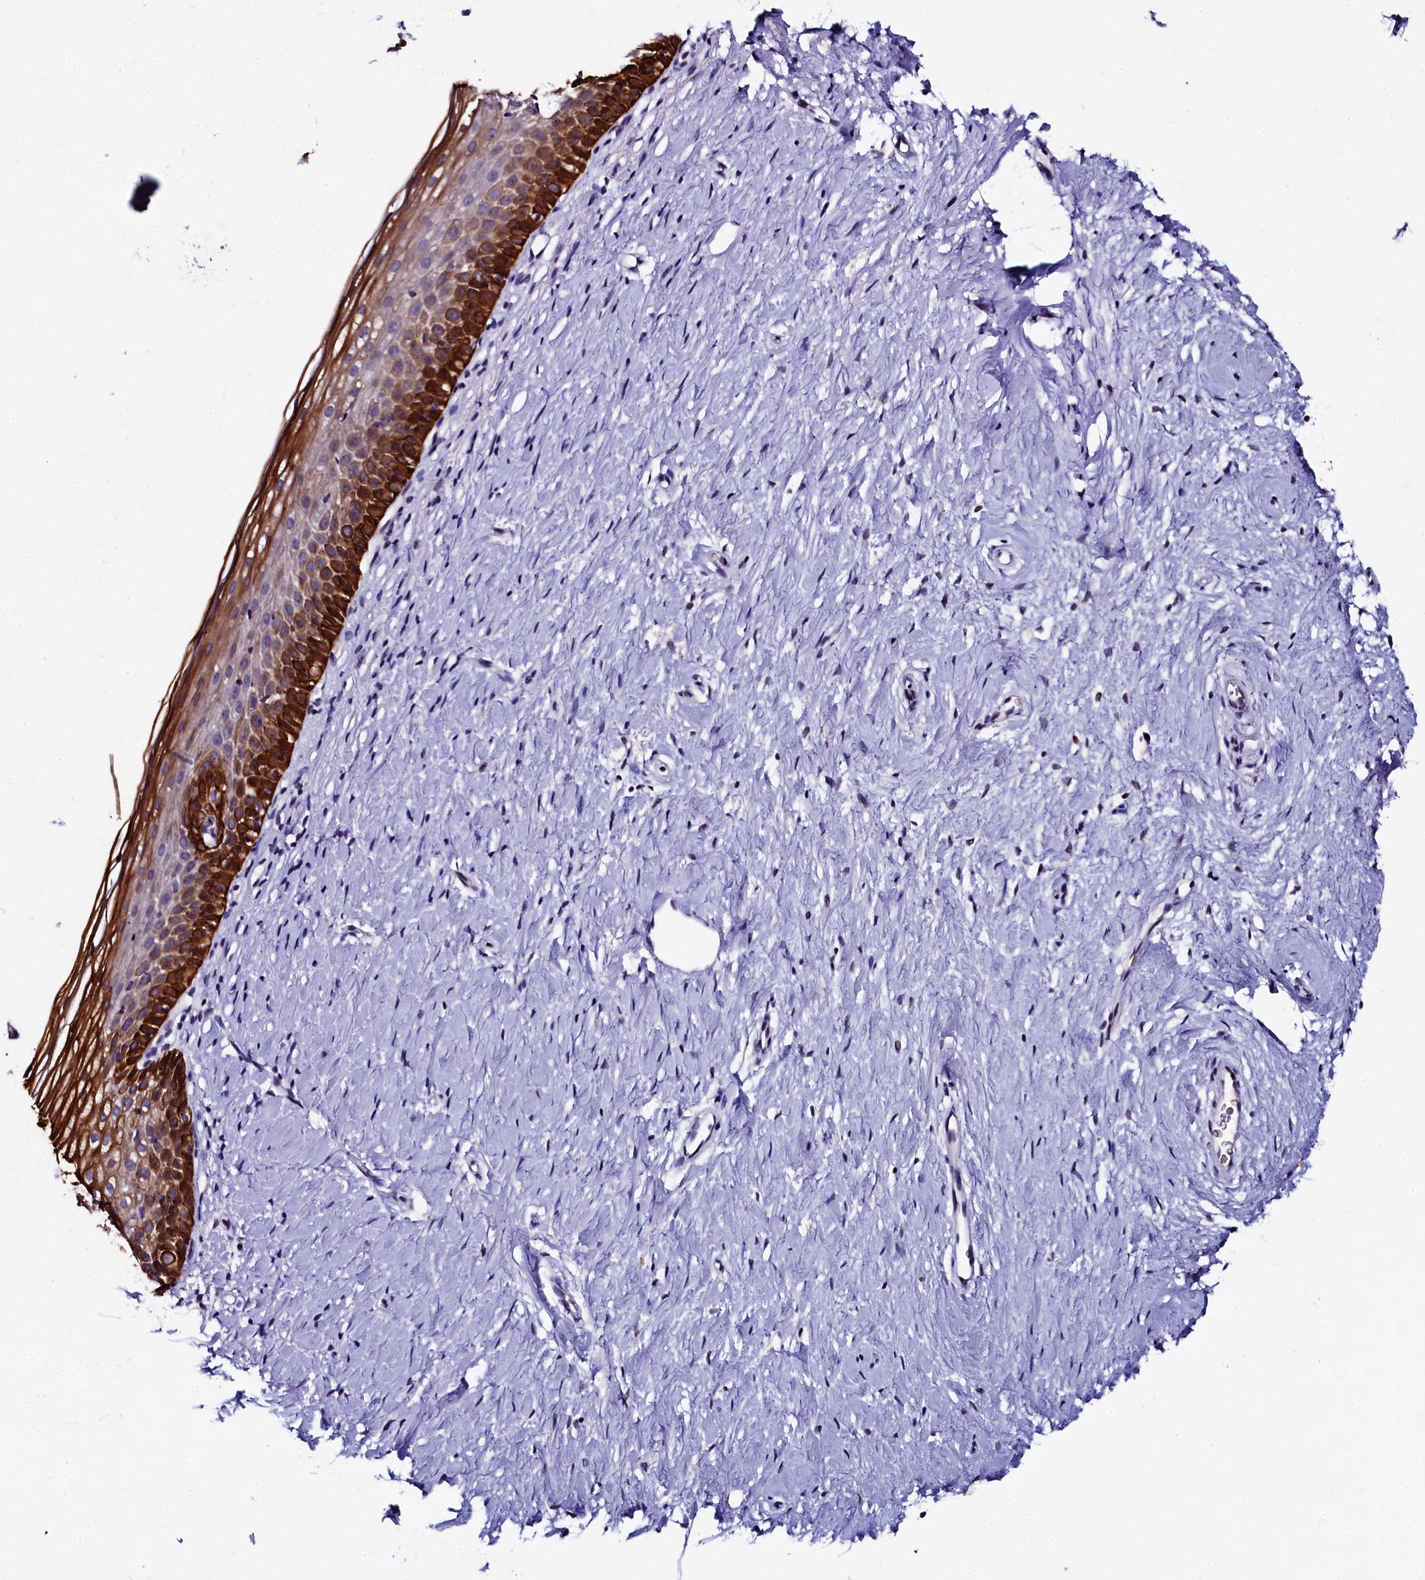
{"staining": {"intensity": "weak", "quantity": "25%-75%", "location": "cytoplasmic/membranous"}, "tissue": "cervix", "cell_type": "Glandular cells", "image_type": "normal", "snomed": [{"axis": "morphology", "description": "Normal tissue, NOS"}, {"axis": "topography", "description": "Cervix"}], "caption": "A high-resolution photomicrograph shows IHC staining of benign cervix, which demonstrates weak cytoplasmic/membranous expression in about 25%-75% of glandular cells. The protein of interest is stained brown, and the nuclei are stained in blue (DAB IHC with brightfield microscopy, high magnification).", "gene": "CTDSPL2", "patient": {"sex": "female", "age": 57}}